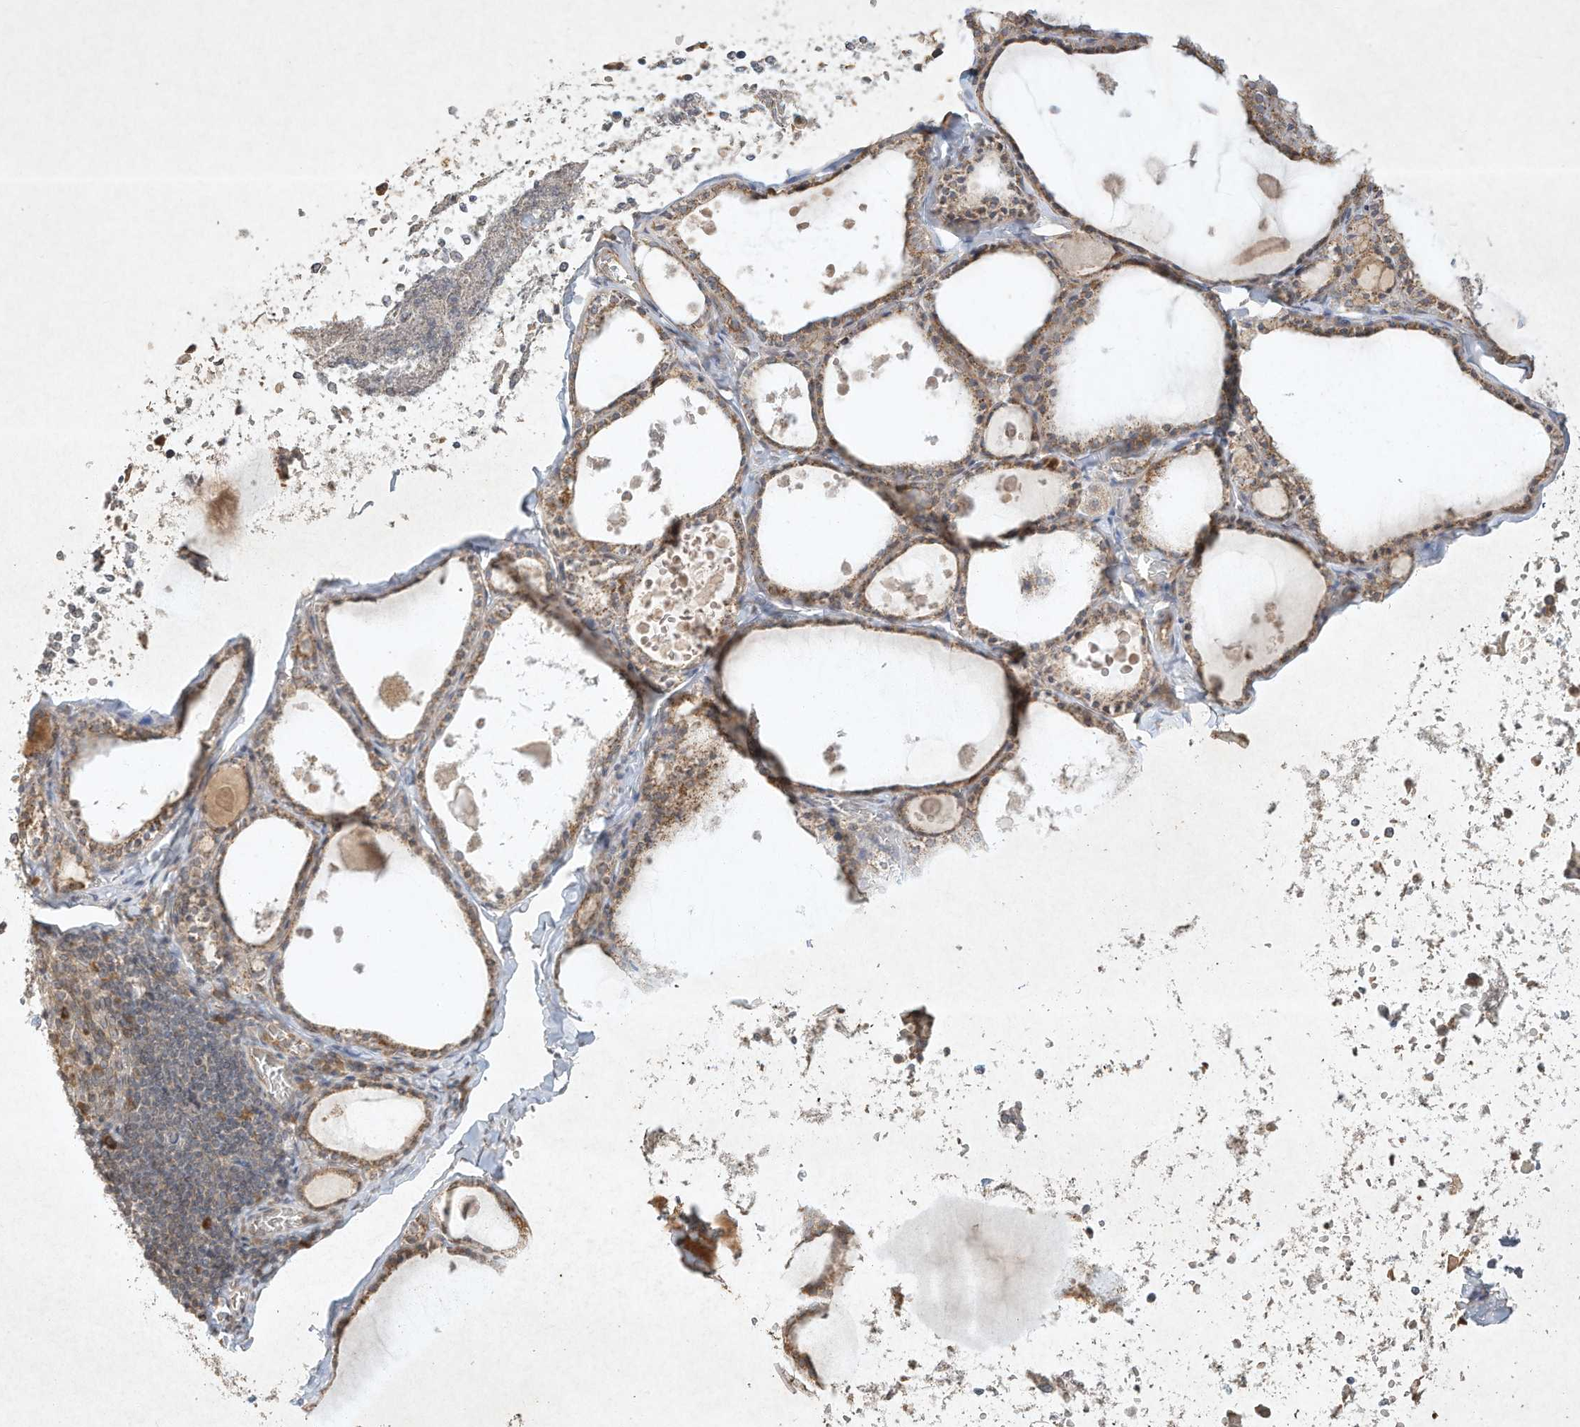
{"staining": {"intensity": "moderate", "quantity": ">75%", "location": "cytoplasmic/membranous"}, "tissue": "thyroid gland", "cell_type": "Glandular cells", "image_type": "normal", "snomed": [{"axis": "morphology", "description": "Normal tissue, NOS"}, {"axis": "topography", "description": "Thyroid gland"}], "caption": "A high-resolution photomicrograph shows immunohistochemistry staining of benign thyroid gland, which shows moderate cytoplasmic/membranous expression in about >75% of glandular cells.", "gene": "BTRC", "patient": {"sex": "male", "age": 56}}